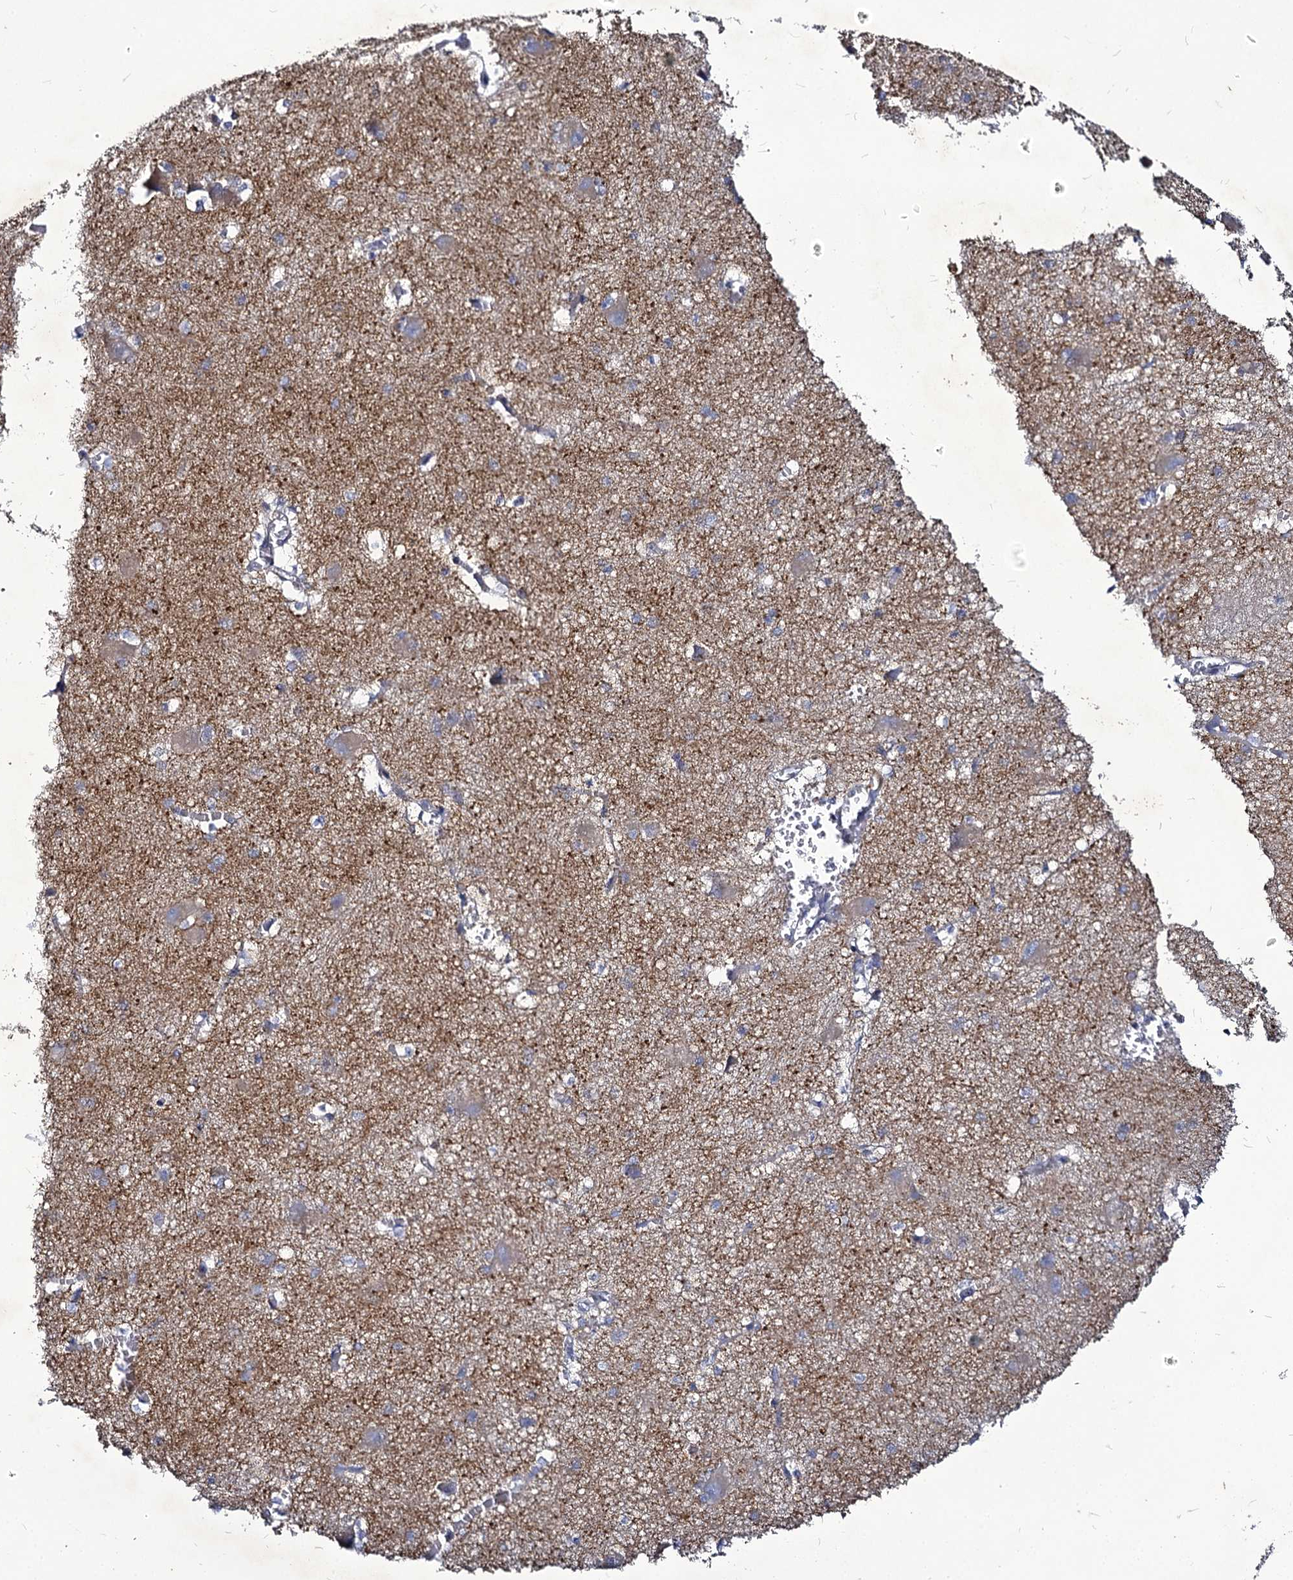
{"staining": {"intensity": "weak", "quantity": "<25%", "location": "cytoplasmic/membranous"}, "tissue": "caudate", "cell_type": "Glial cells", "image_type": "normal", "snomed": [{"axis": "morphology", "description": "Normal tissue, NOS"}, {"axis": "topography", "description": "Lateral ventricle wall"}], "caption": "High power microscopy photomicrograph of an immunohistochemistry histopathology image of unremarkable caudate, revealing no significant positivity in glial cells. Brightfield microscopy of immunohistochemistry (IHC) stained with DAB (3,3'-diaminobenzidine) (brown) and hematoxylin (blue), captured at high magnification.", "gene": "PANX2", "patient": {"sex": "male", "age": 37}}